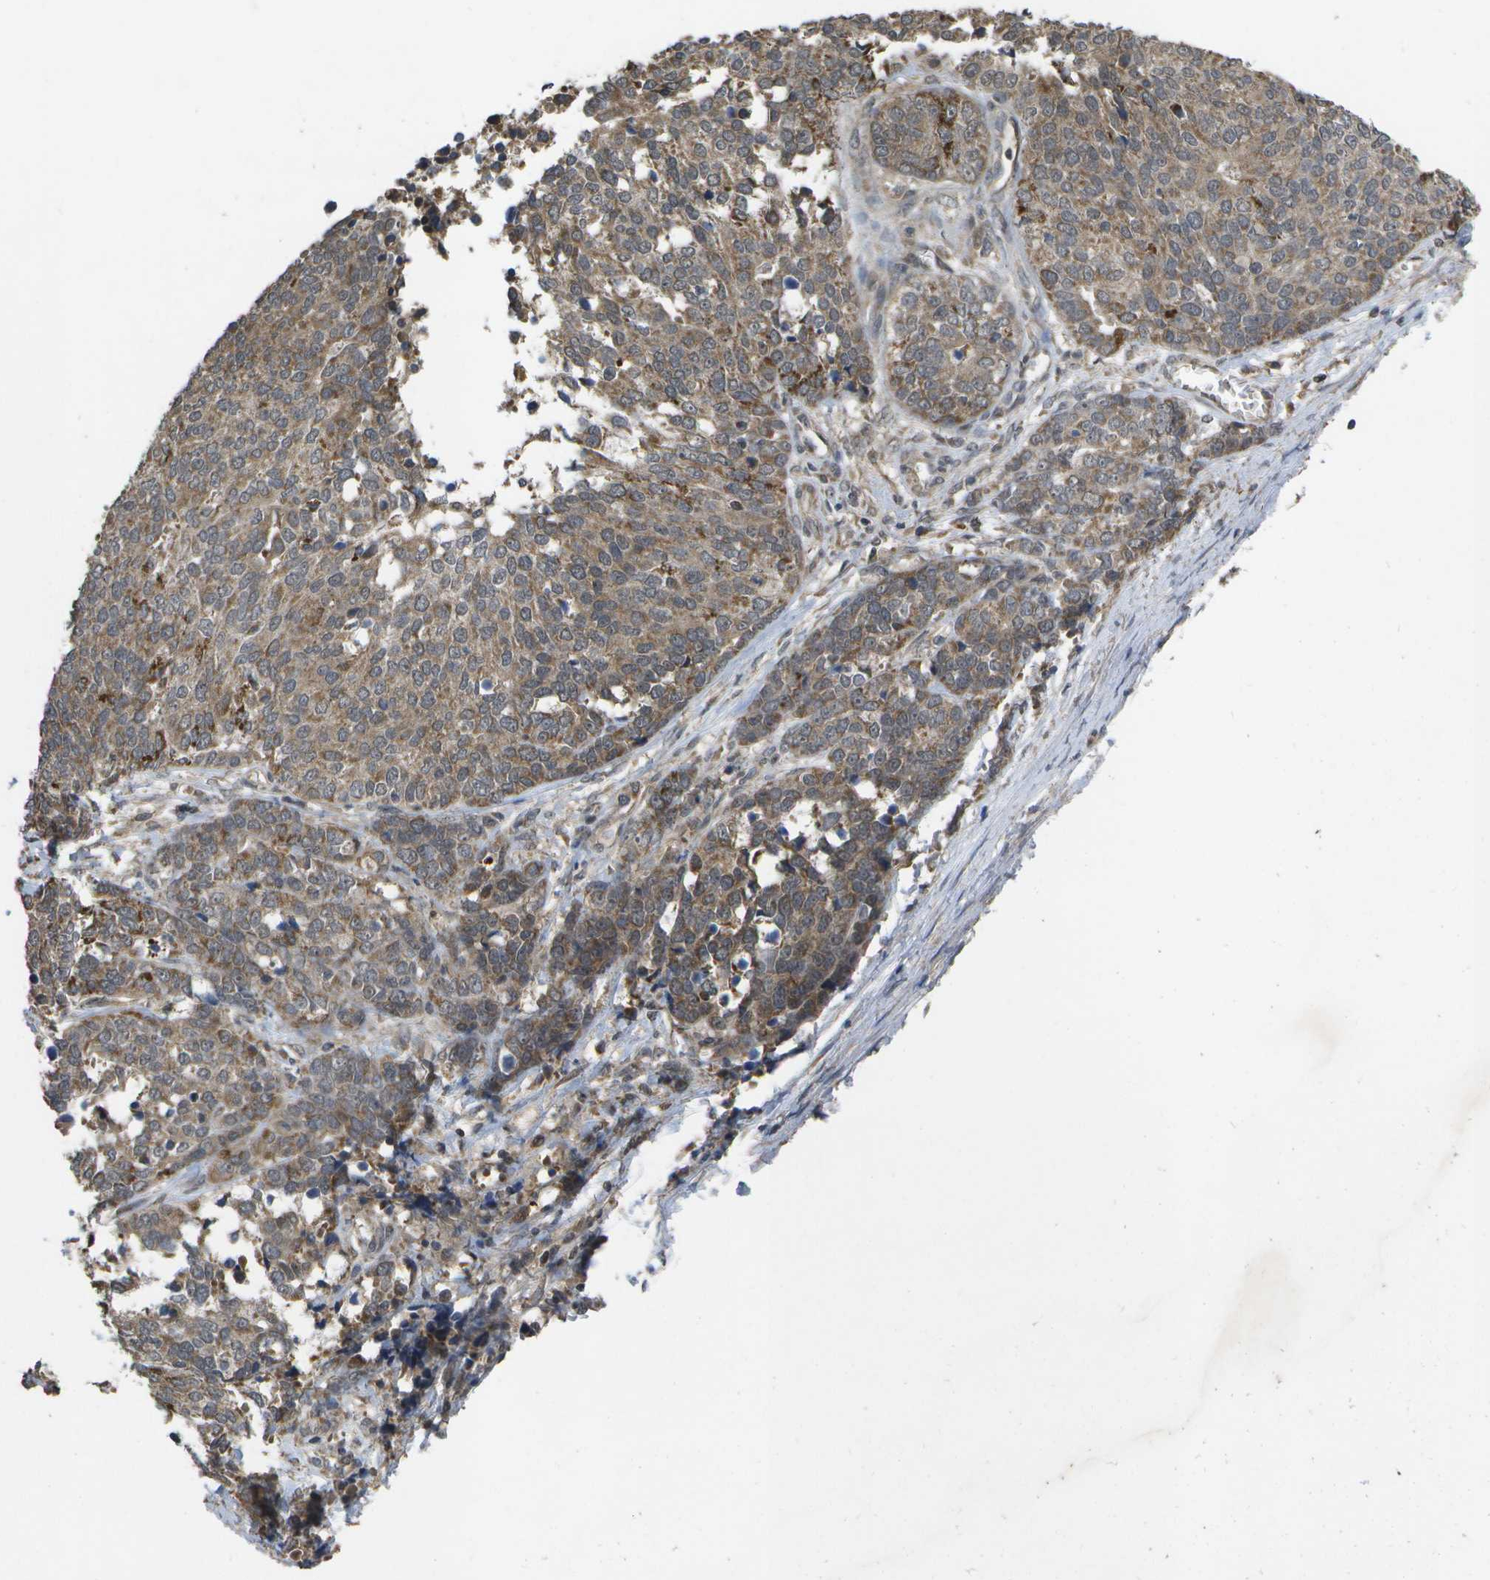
{"staining": {"intensity": "moderate", "quantity": ">75%", "location": "cytoplasmic/membranous"}, "tissue": "ovarian cancer", "cell_type": "Tumor cells", "image_type": "cancer", "snomed": [{"axis": "morphology", "description": "Cystadenocarcinoma, serous, NOS"}, {"axis": "topography", "description": "Ovary"}], "caption": "High-magnification brightfield microscopy of ovarian cancer stained with DAB (brown) and counterstained with hematoxylin (blue). tumor cells exhibit moderate cytoplasmic/membranous expression is present in about>75% of cells. The staining is performed using DAB (3,3'-diaminobenzidine) brown chromogen to label protein expression. The nuclei are counter-stained blue using hematoxylin.", "gene": "ALAS1", "patient": {"sex": "female", "age": 44}}